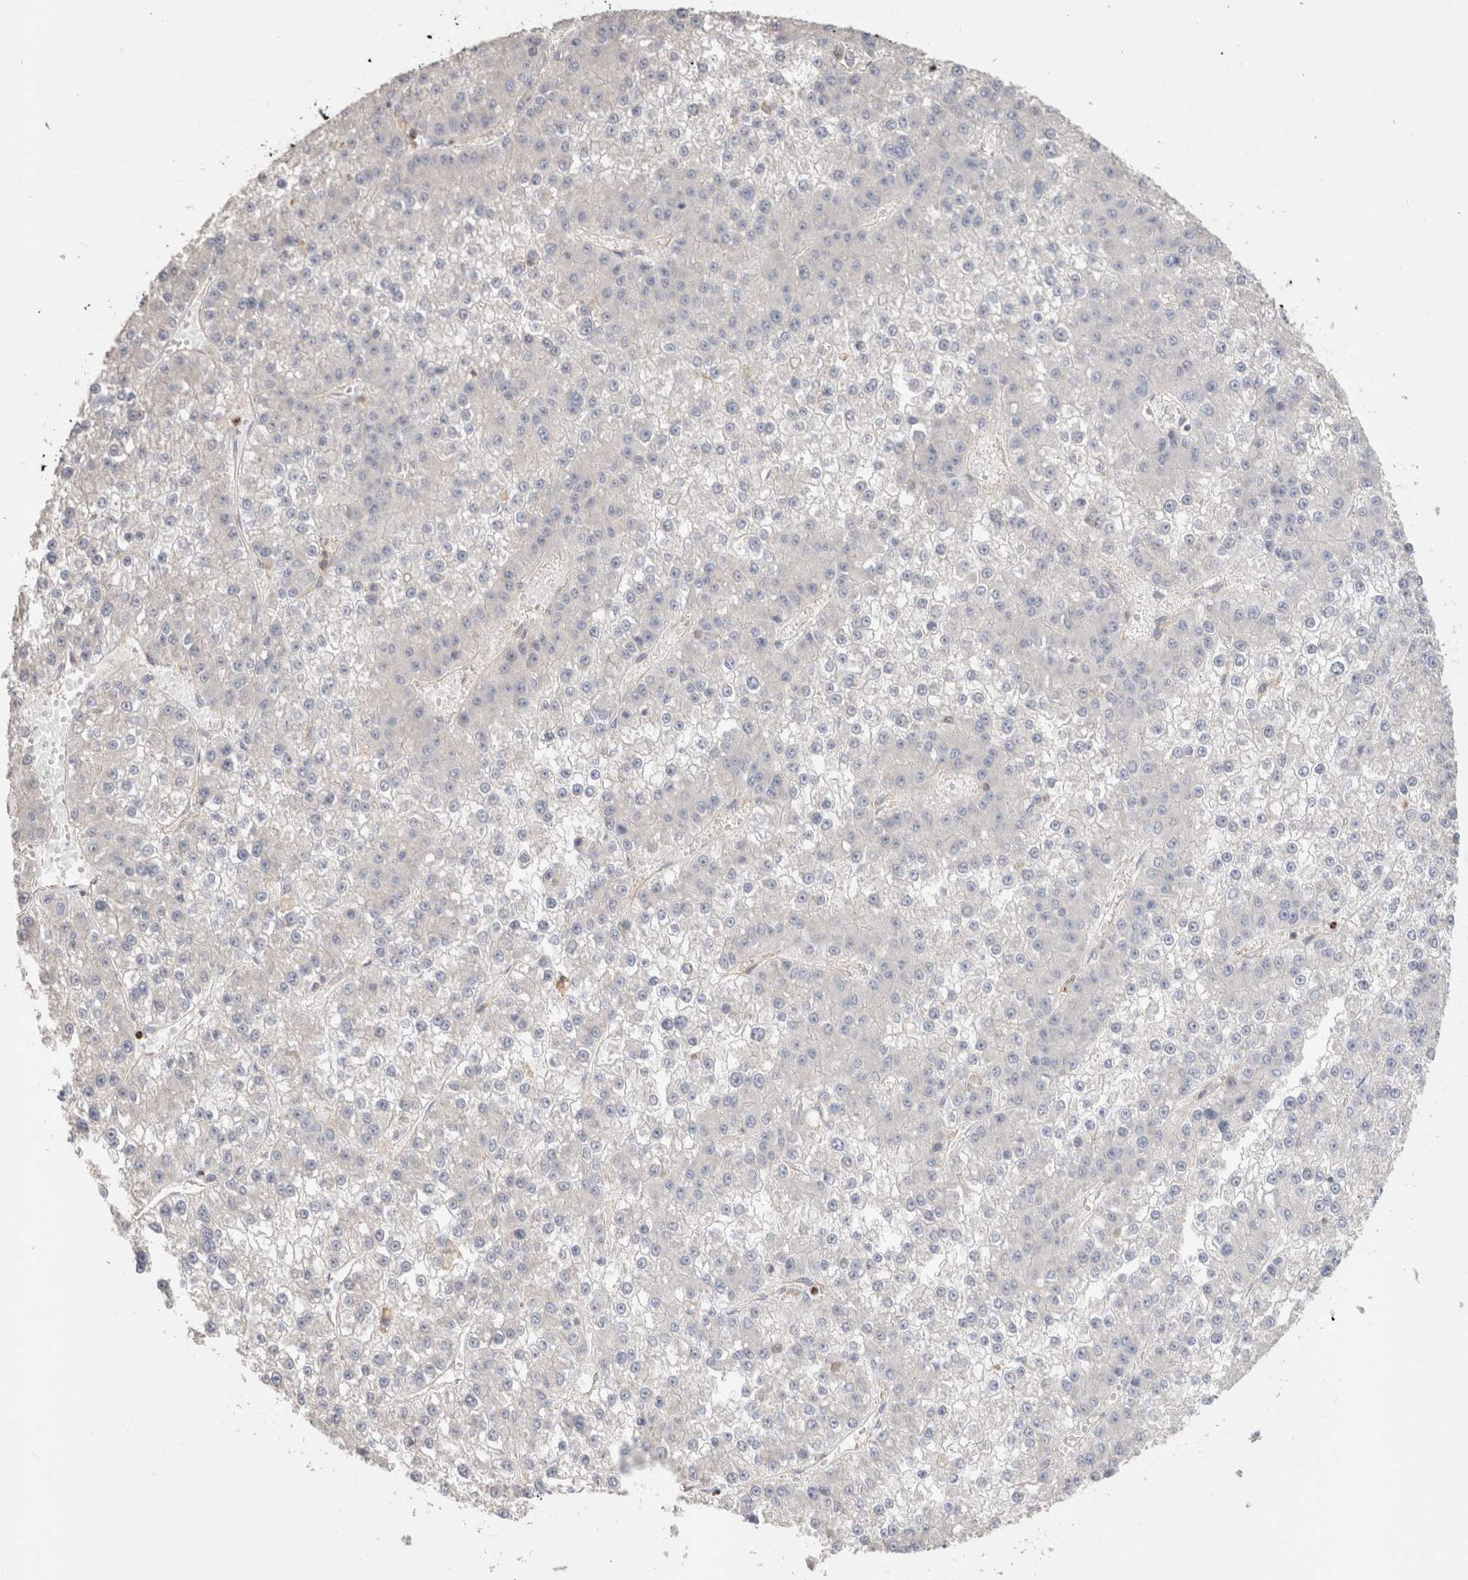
{"staining": {"intensity": "negative", "quantity": "none", "location": "none"}, "tissue": "liver cancer", "cell_type": "Tumor cells", "image_type": "cancer", "snomed": [{"axis": "morphology", "description": "Carcinoma, Hepatocellular, NOS"}, {"axis": "topography", "description": "Liver"}], "caption": "This photomicrograph is of liver cancer stained with immunohistochemistry to label a protein in brown with the nuclei are counter-stained blue. There is no expression in tumor cells. (Stains: DAB immunohistochemistry (IHC) with hematoxylin counter stain, Microscopy: brightfield microscopy at high magnification).", "gene": "CFAP418", "patient": {"sex": "female", "age": 73}}